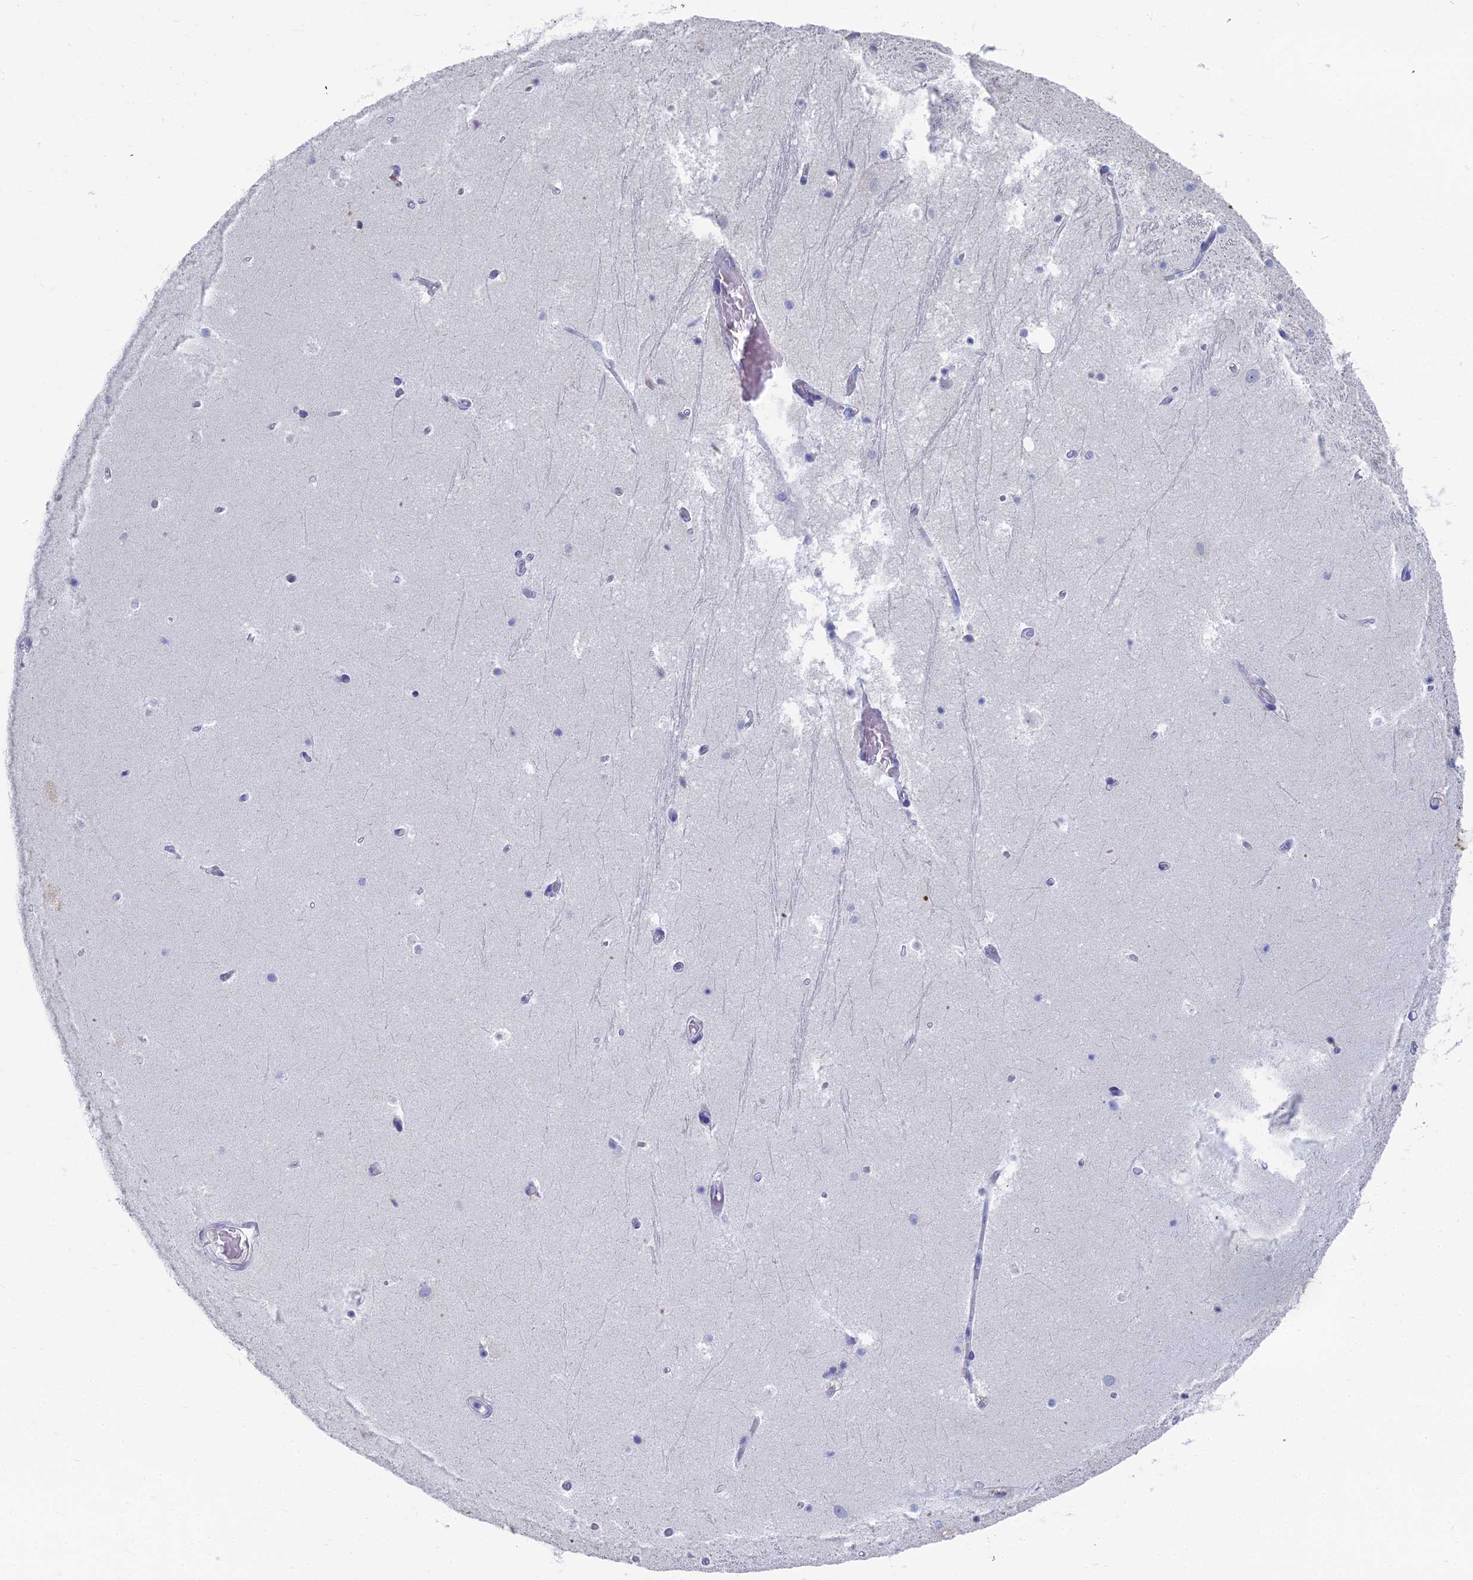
{"staining": {"intensity": "negative", "quantity": "none", "location": "none"}, "tissue": "hippocampus", "cell_type": "Glial cells", "image_type": "normal", "snomed": [{"axis": "morphology", "description": "Normal tissue, NOS"}, {"axis": "topography", "description": "Hippocampus"}], "caption": "An image of hippocampus stained for a protein reveals no brown staining in glial cells. (DAB (3,3'-diaminobenzidine) immunohistochemistry with hematoxylin counter stain).", "gene": "TNNT3", "patient": {"sex": "female", "age": 52}}